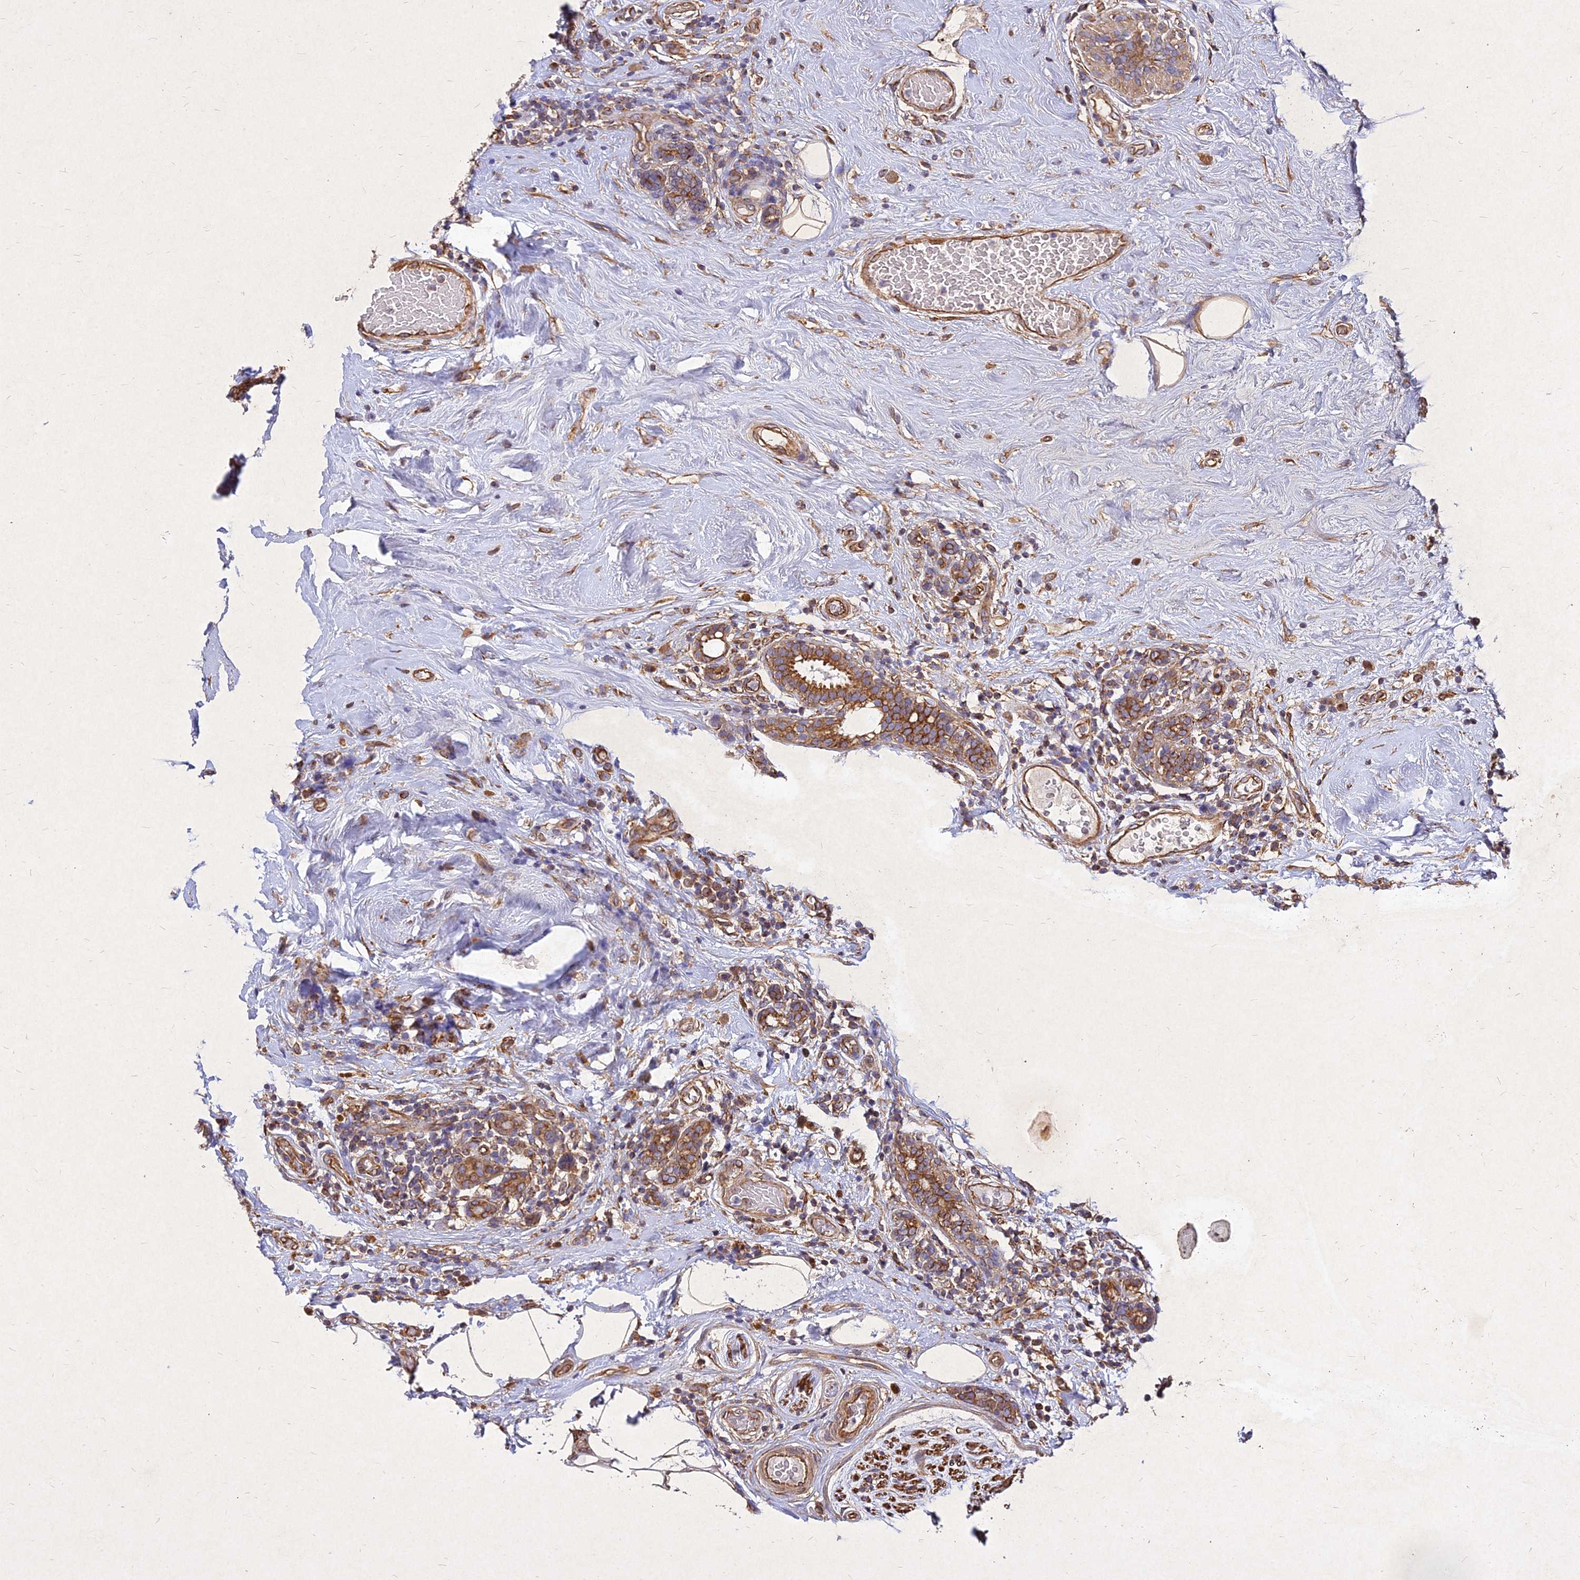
{"staining": {"intensity": "strong", "quantity": ">75%", "location": "cytoplasmic/membranous"}, "tissue": "breast cancer", "cell_type": "Tumor cells", "image_type": "cancer", "snomed": [{"axis": "morphology", "description": "Lobular carcinoma"}, {"axis": "topography", "description": "Breast"}], "caption": "The image displays a brown stain indicating the presence of a protein in the cytoplasmic/membranous of tumor cells in breast cancer (lobular carcinoma).", "gene": "SKA1", "patient": {"sex": "female", "age": 58}}